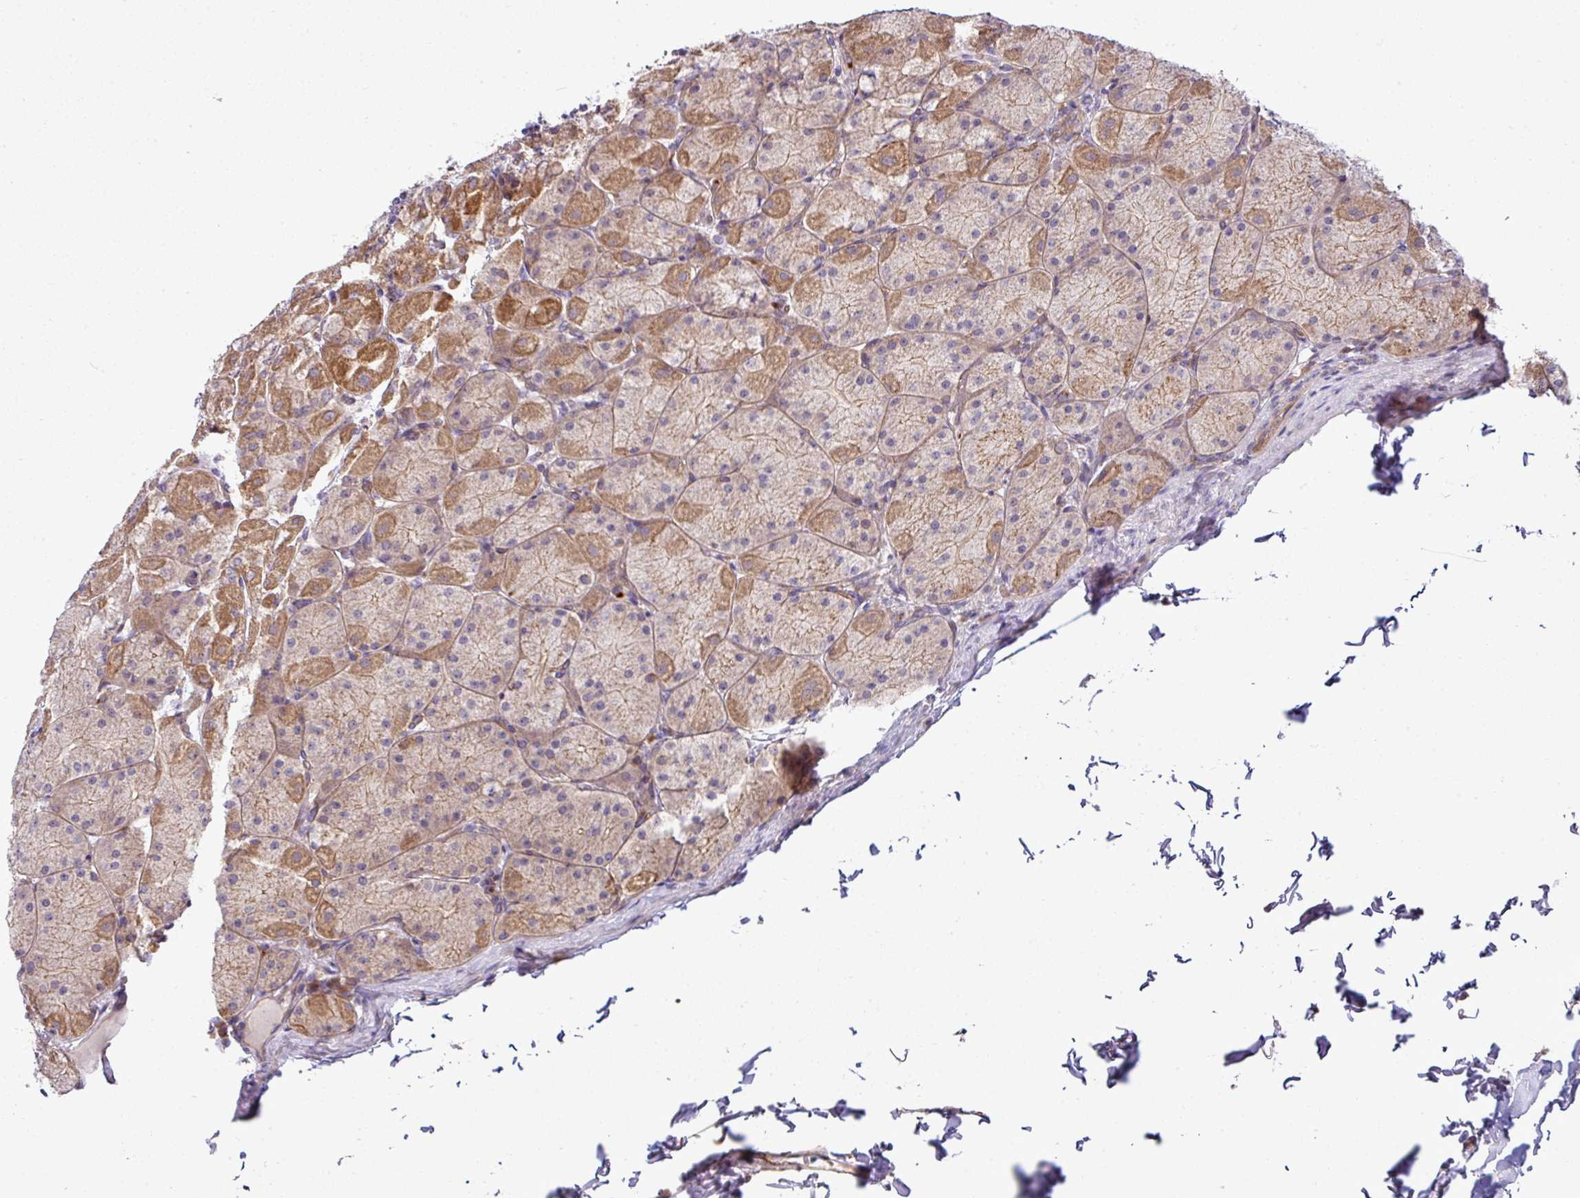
{"staining": {"intensity": "strong", "quantity": ">75%", "location": "cytoplasmic/membranous"}, "tissue": "stomach", "cell_type": "Glandular cells", "image_type": "normal", "snomed": [{"axis": "morphology", "description": "Normal tissue, NOS"}, {"axis": "topography", "description": "Stomach, upper"}], "caption": "Stomach stained with immunohistochemistry (IHC) exhibits strong cytoplasmic/membranous expression in approximately >75% of glandular cells. Using DAB (brown) and hematoxylin (blue) stains, captured at high magnification using brightfield microscopy.", "gene": "TIMMDC1", "patient": {"sex": "female", "age": 56}}